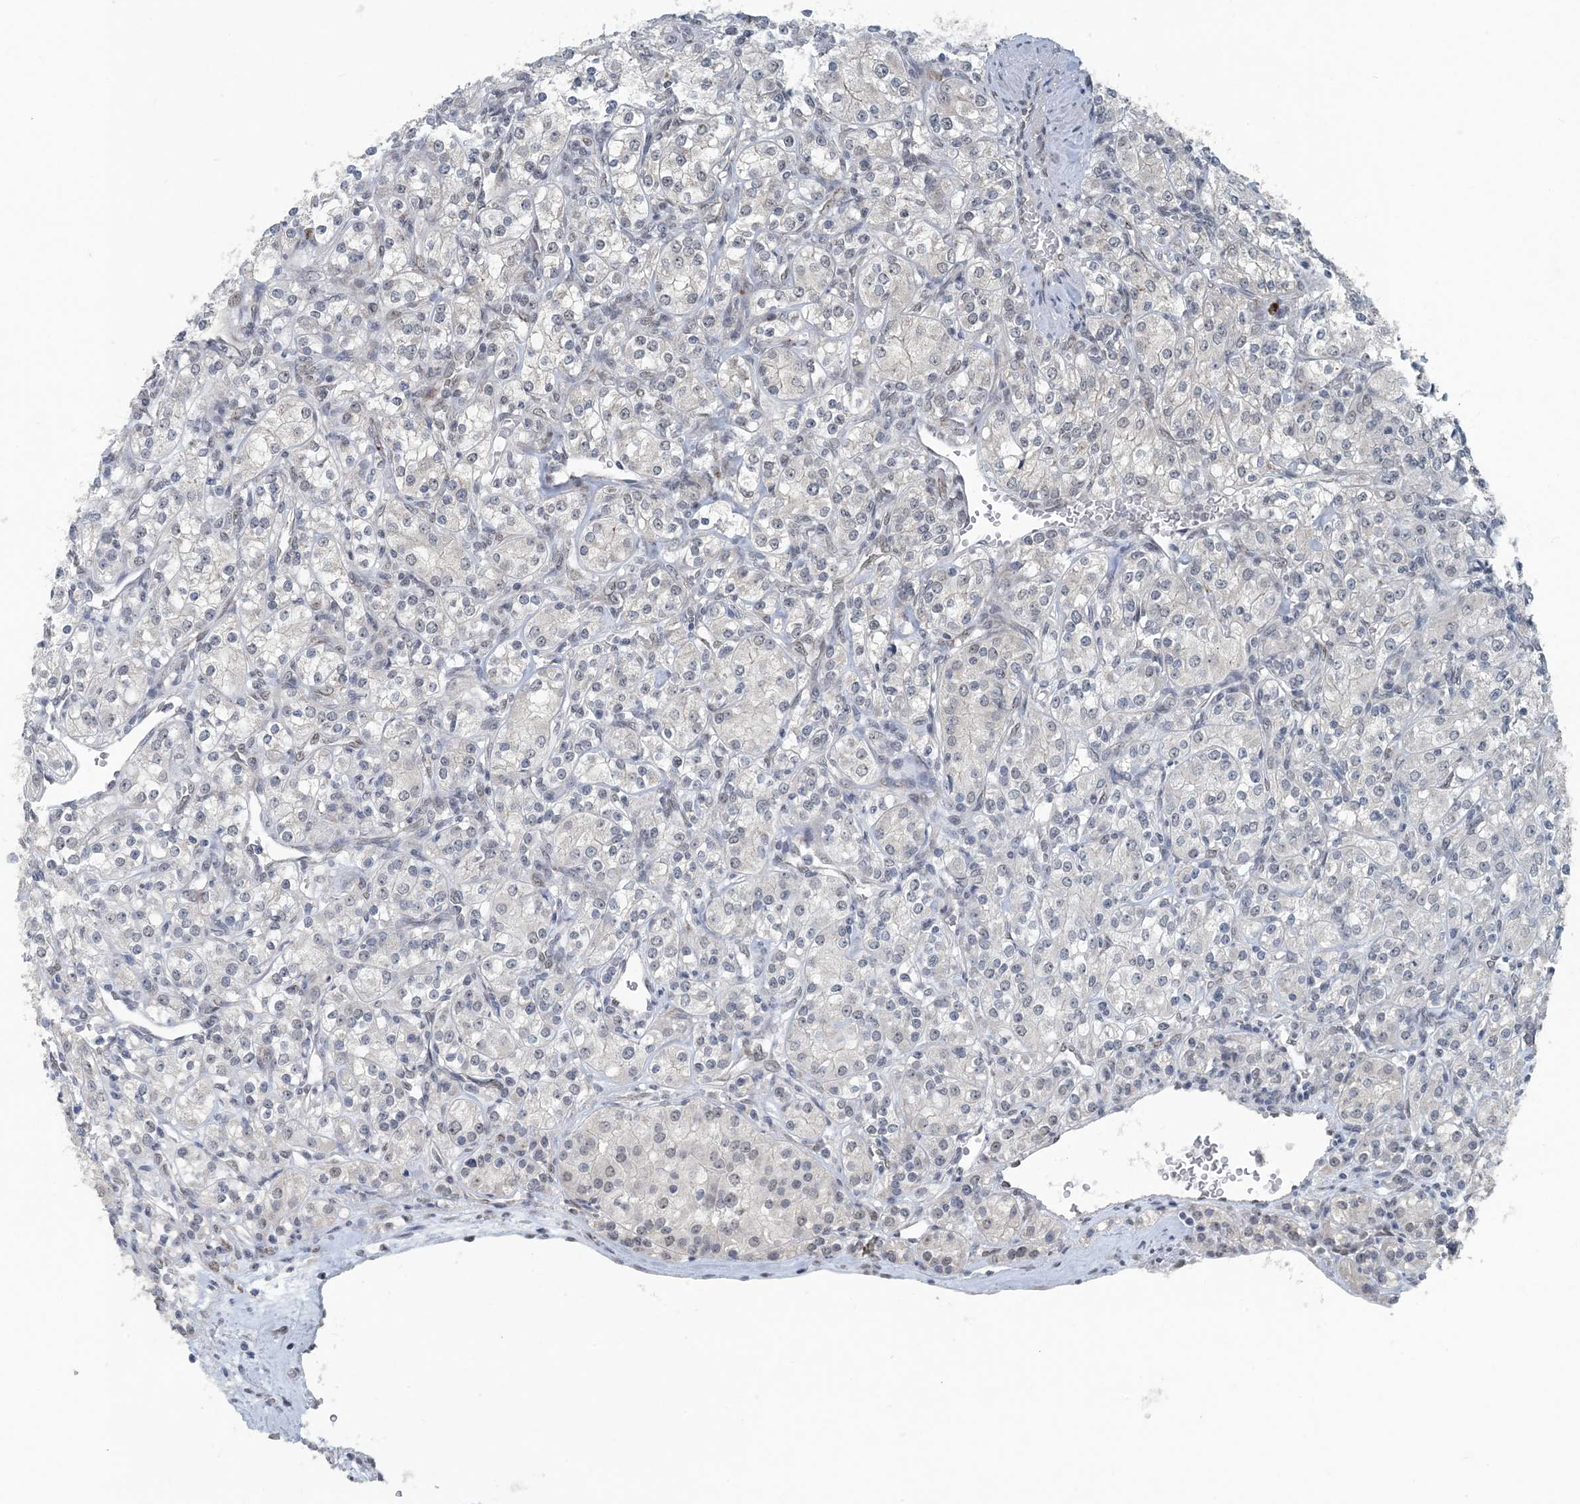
{"staining": {"intensity": "negative", "quantity": "none", "location": "none"}, "tissue": "renal cancer", "cell_type": "Tumor cells", "image_type": "cancer", "snomed": [{"axis": "morphology", "description": "Adenocarcinoma, NOS"}, {"axis": "topography", "description": "Kidney"}], "caption": "DAB immunohistochemical staining of human renal cancer (adenocarcinoma) exhibits no significant expression in tumor cells. (Immunohistochemistry, brightfield microscopy, high magnification).", "gene": "MBD2", "patient": {"sex": "male", "age": 77}}